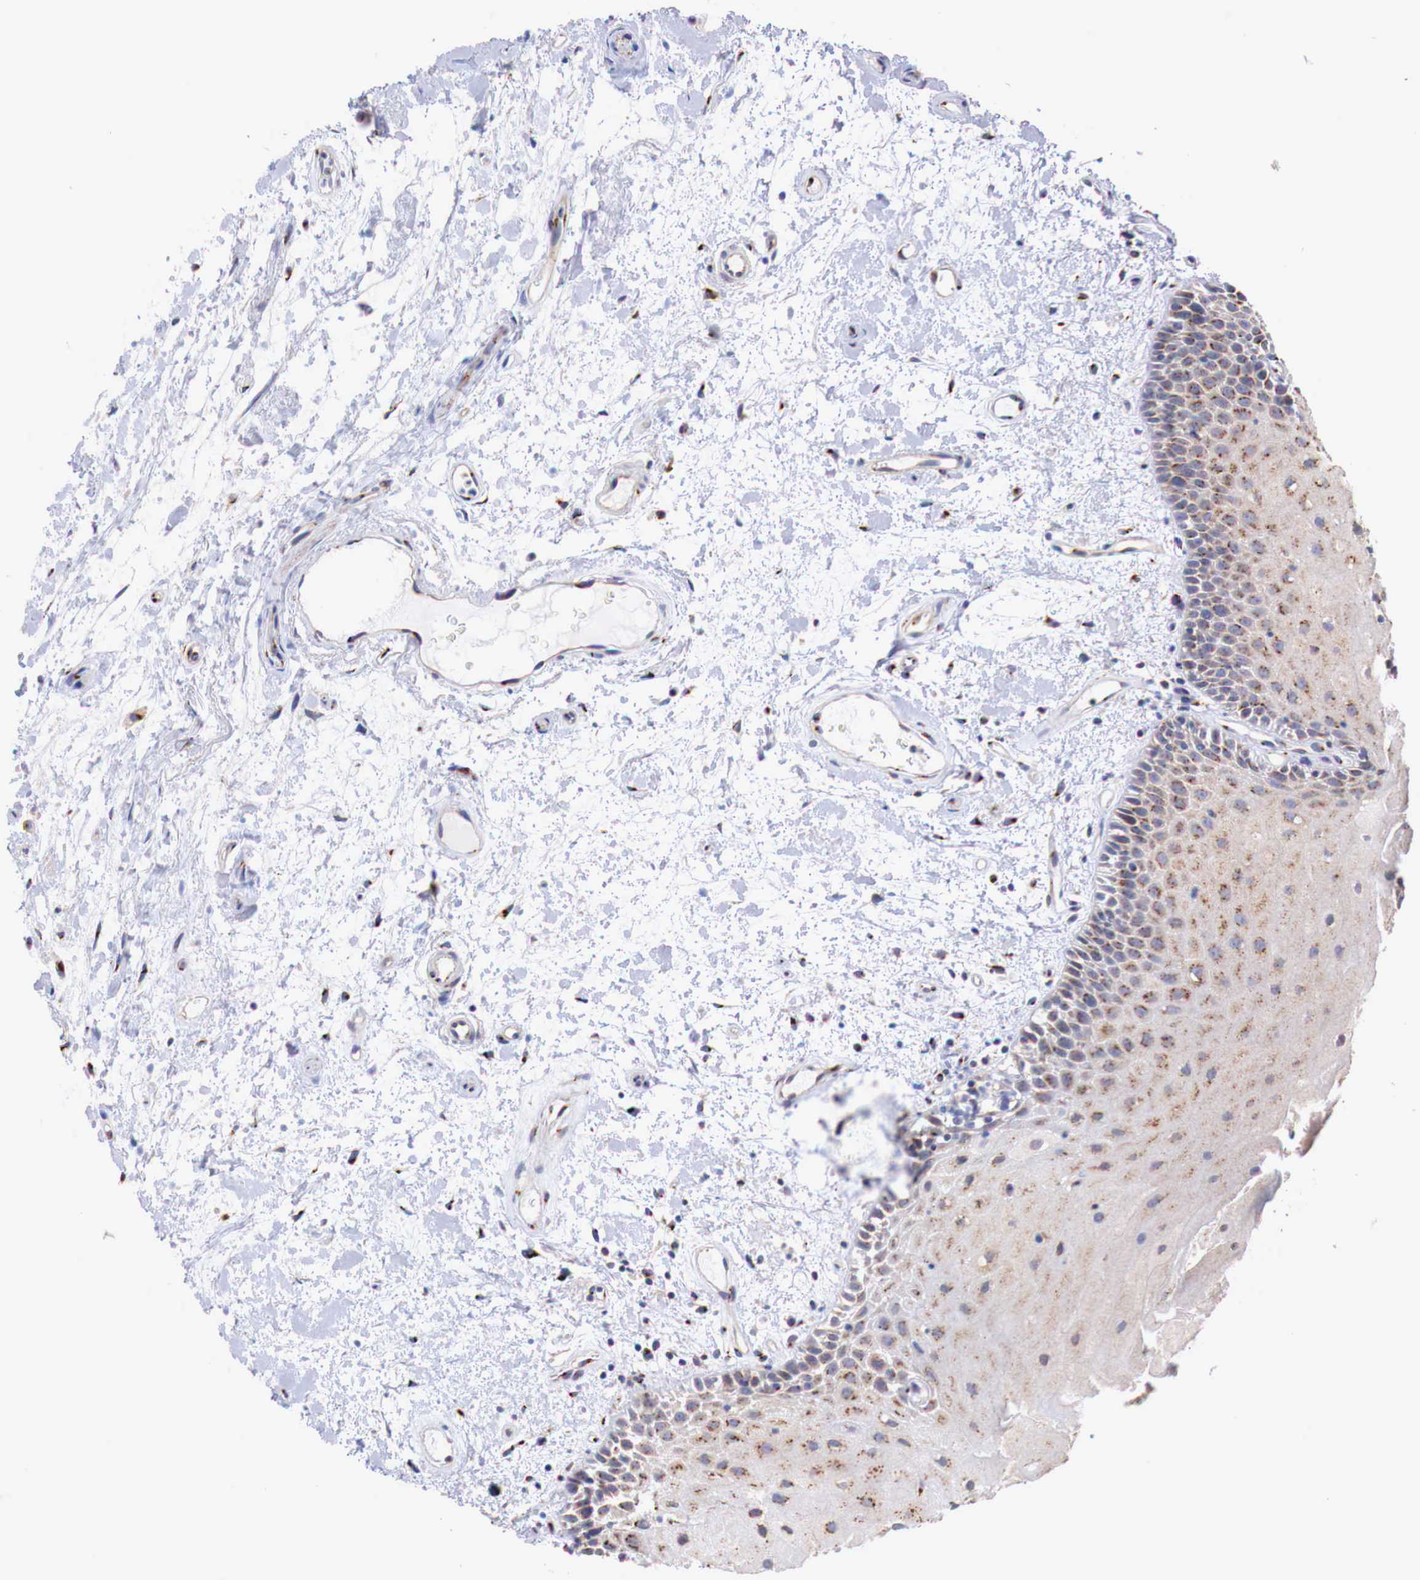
{"staining": {"intensity": "strong", "quantity": ">75%", "location": "cytoplasmic/membranous"}, "tissue": "oral mucosa", "cell_type": "Squamous epithelial cells", "image_type": "normal", "snomed": [{"axis": "morphology", "description": "Normal tissue, NOS"}, {"axis": "topography", "description": "Oral tissue"}], "caption": "A brown stain highlights strong cytoplasmic/membranous expression of a protein in squamous epithelial cells of normal oral mucosa.", "gene": "SYAP1", "patient": {"sex": "female", "age": 79}}